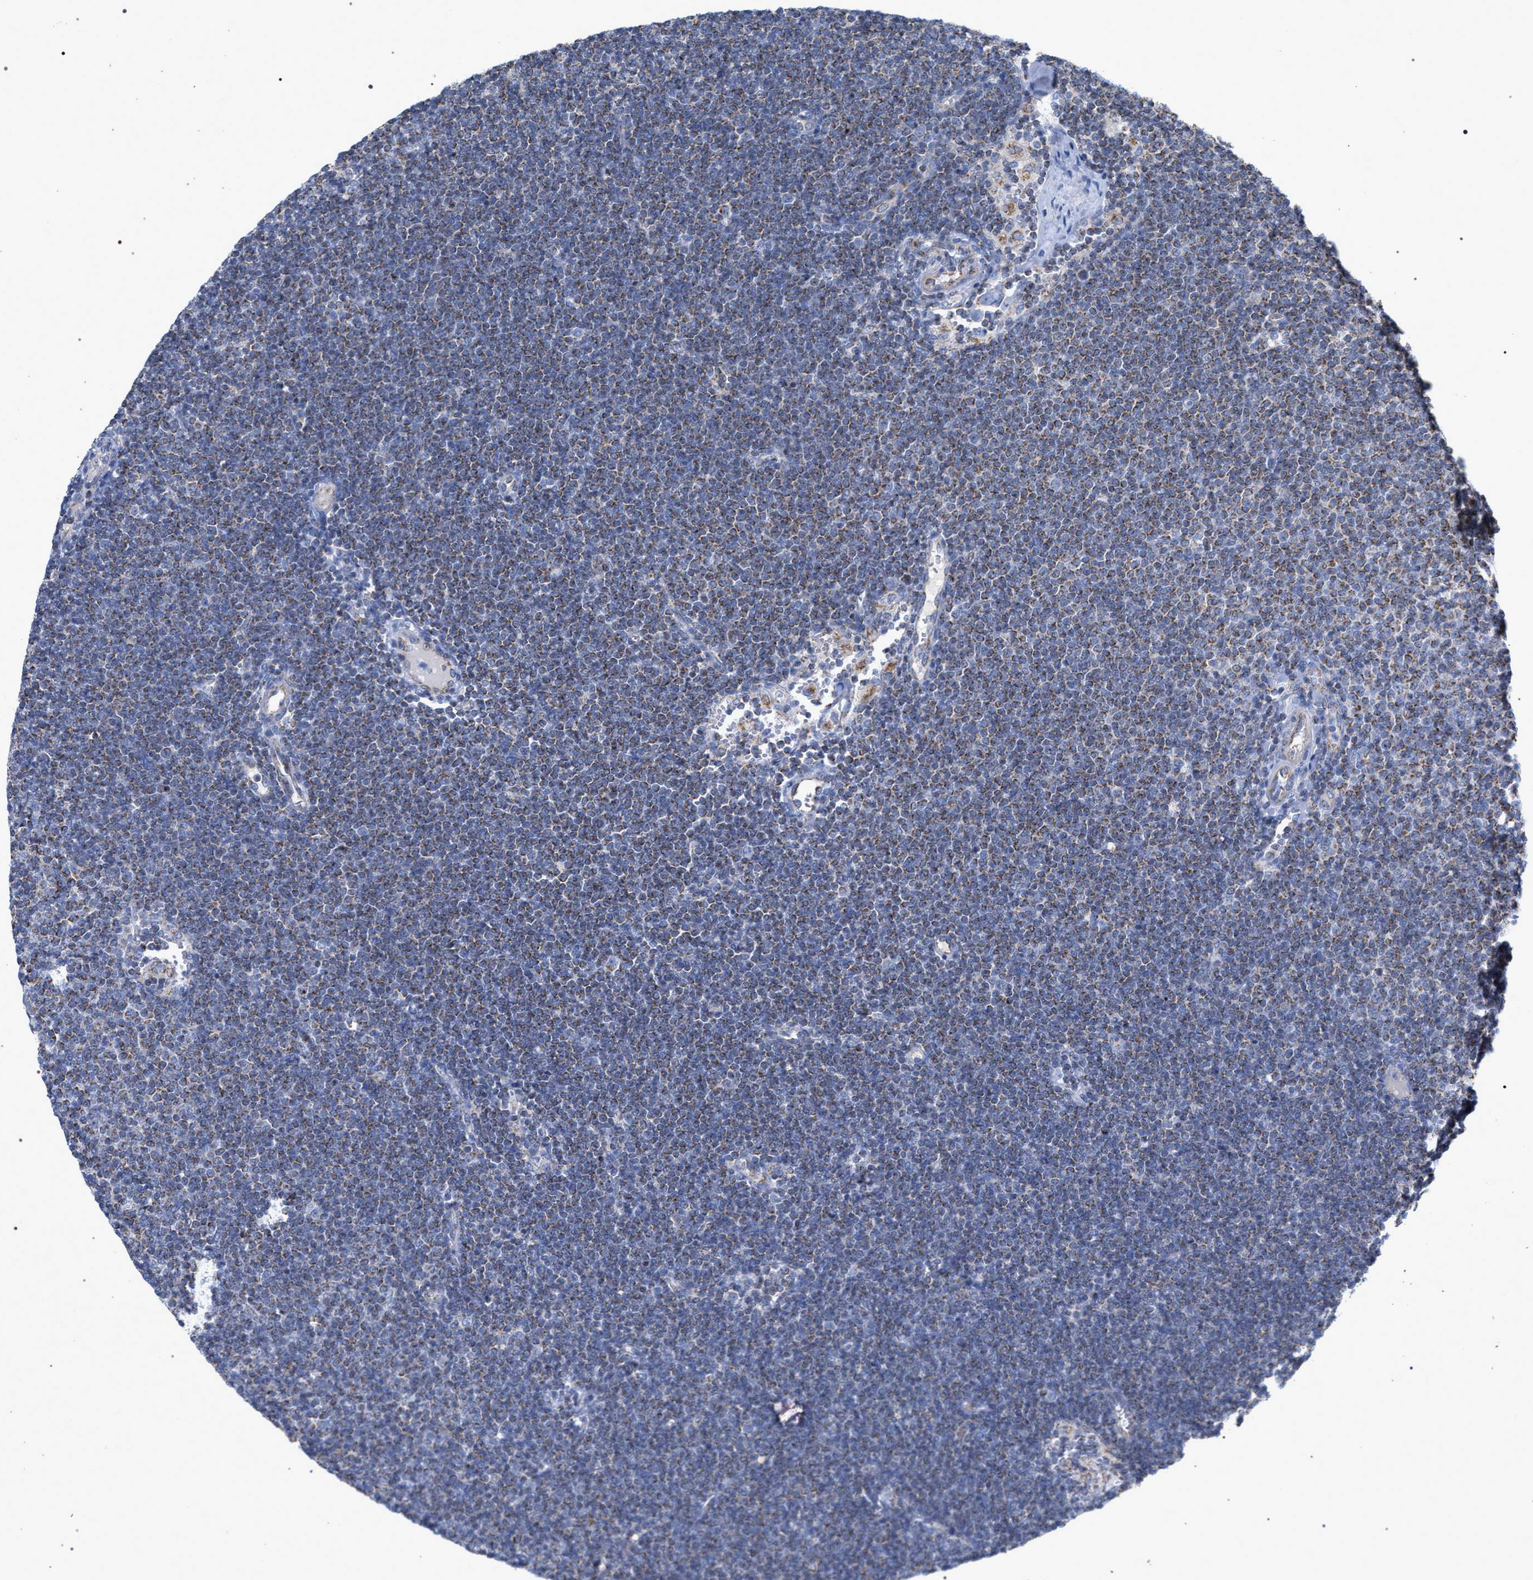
{"staining": {"intensity": "moderate", "quantity": ">75%", "location": "cytoplasmic/membranous"}, "tissue": "lymphoma", "cell_type": "Tumor cells", "image_type": "cancer", "snomed": [{"axis": "morphology", "description": "Malignant lymphoma, non-Hodgkin's type, Low grade"}, {"axis": "topography", "description": "Lymph node"}], "caption": "Moderate cytoplasmic/membranous protein positivity is seen in approximately >75% of tumor cells in lymphoma.", "gene": "ECI2", "patient": {"sex": "female", "age": 53}}